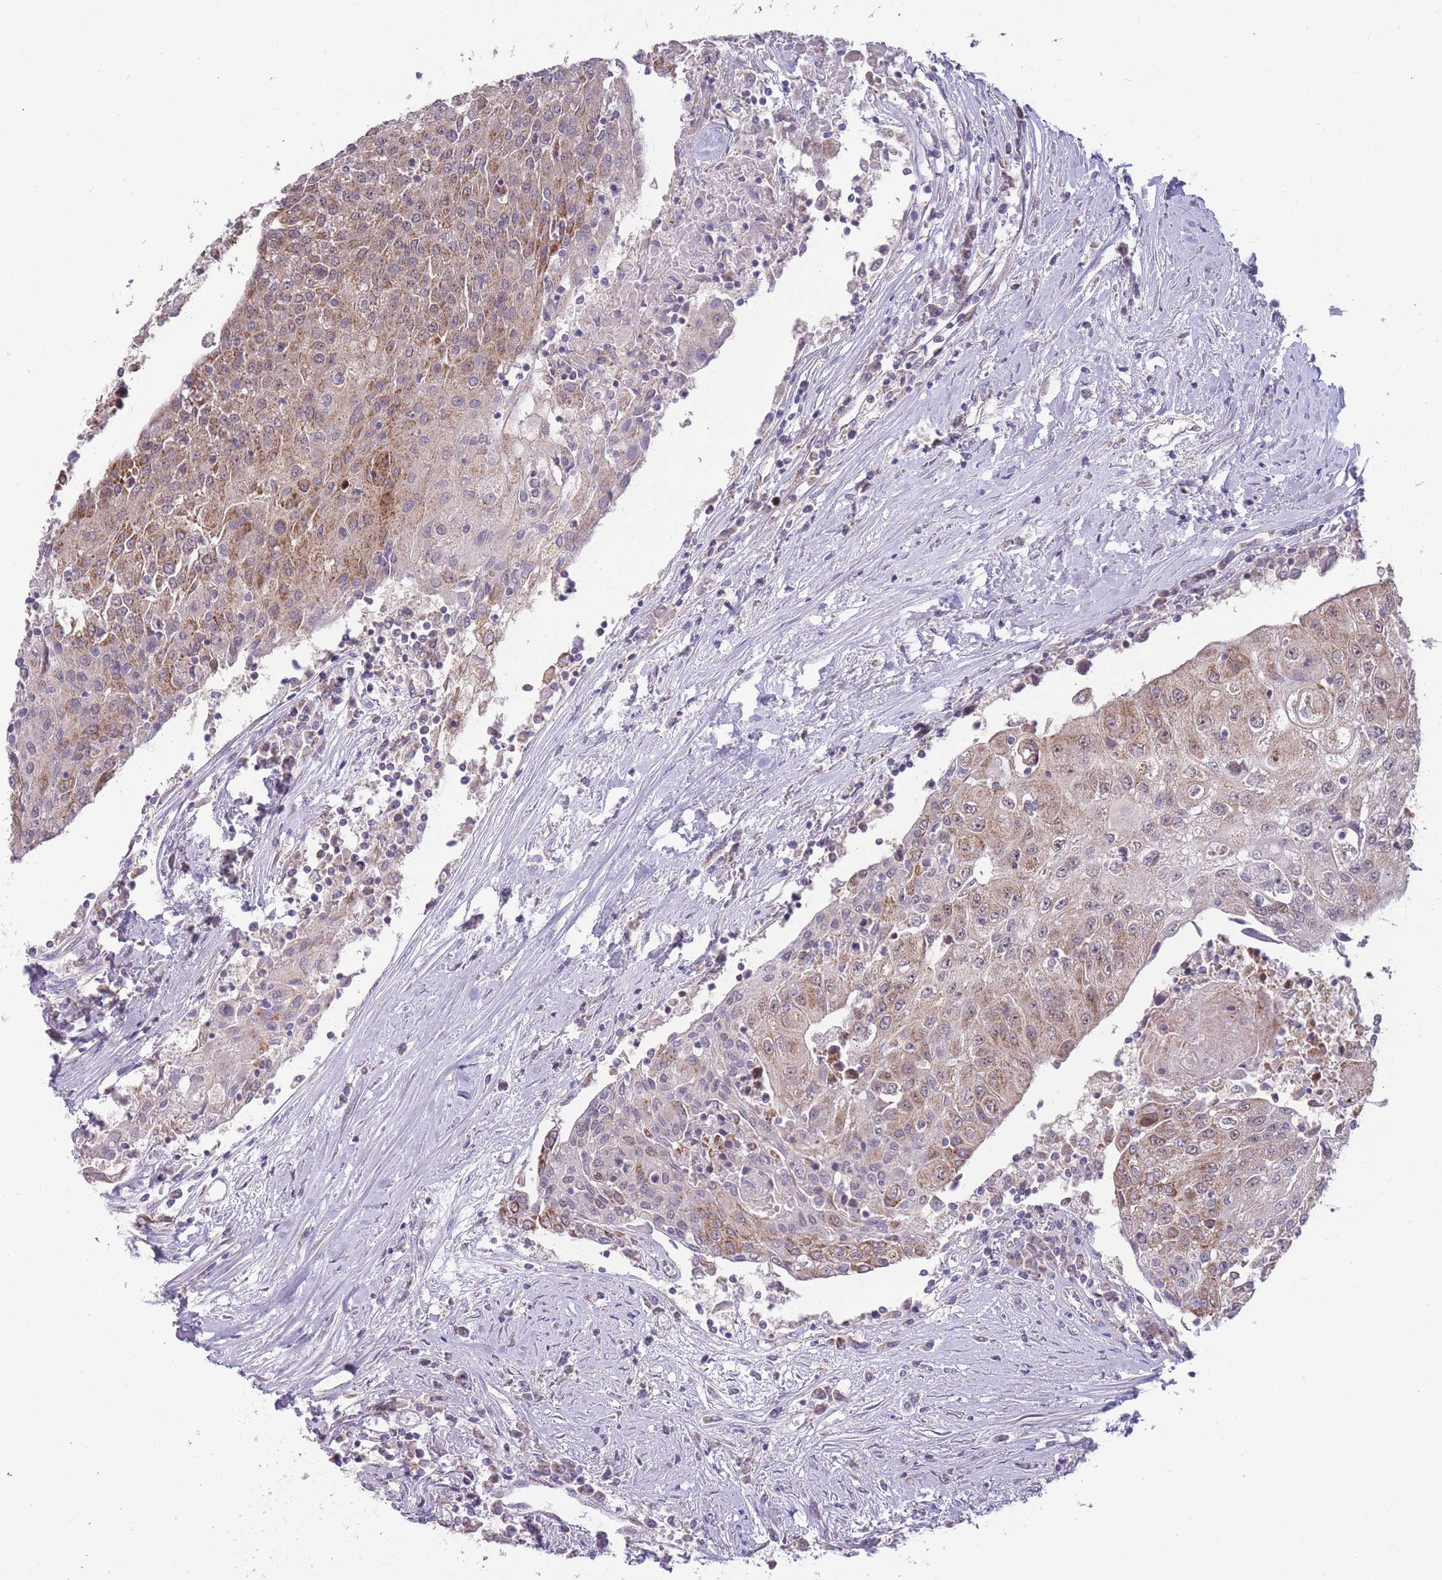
{"staining": {"intensity": "moderate", "quantity": "25%-75%", "location": "cytoplasmic/membranous"}, "tissue": "urothelial cancer", "cell_type": "Tumor cells", "image_type": "cancer", "snomed": [{"axis": "morphology", "description": "Urothelial carcinoma, High grade"}, {"axis": "topography", "description": "Urinary bladder"}], "caption": "Moderate cytoplasmic/membranous staining for a protein is identified in about 25%-75% of tumor cells of high-grade urothelial carcinoma using IHC.", "gene": "MCIDAS", "patient": {"sex": "female", "age": 85}}